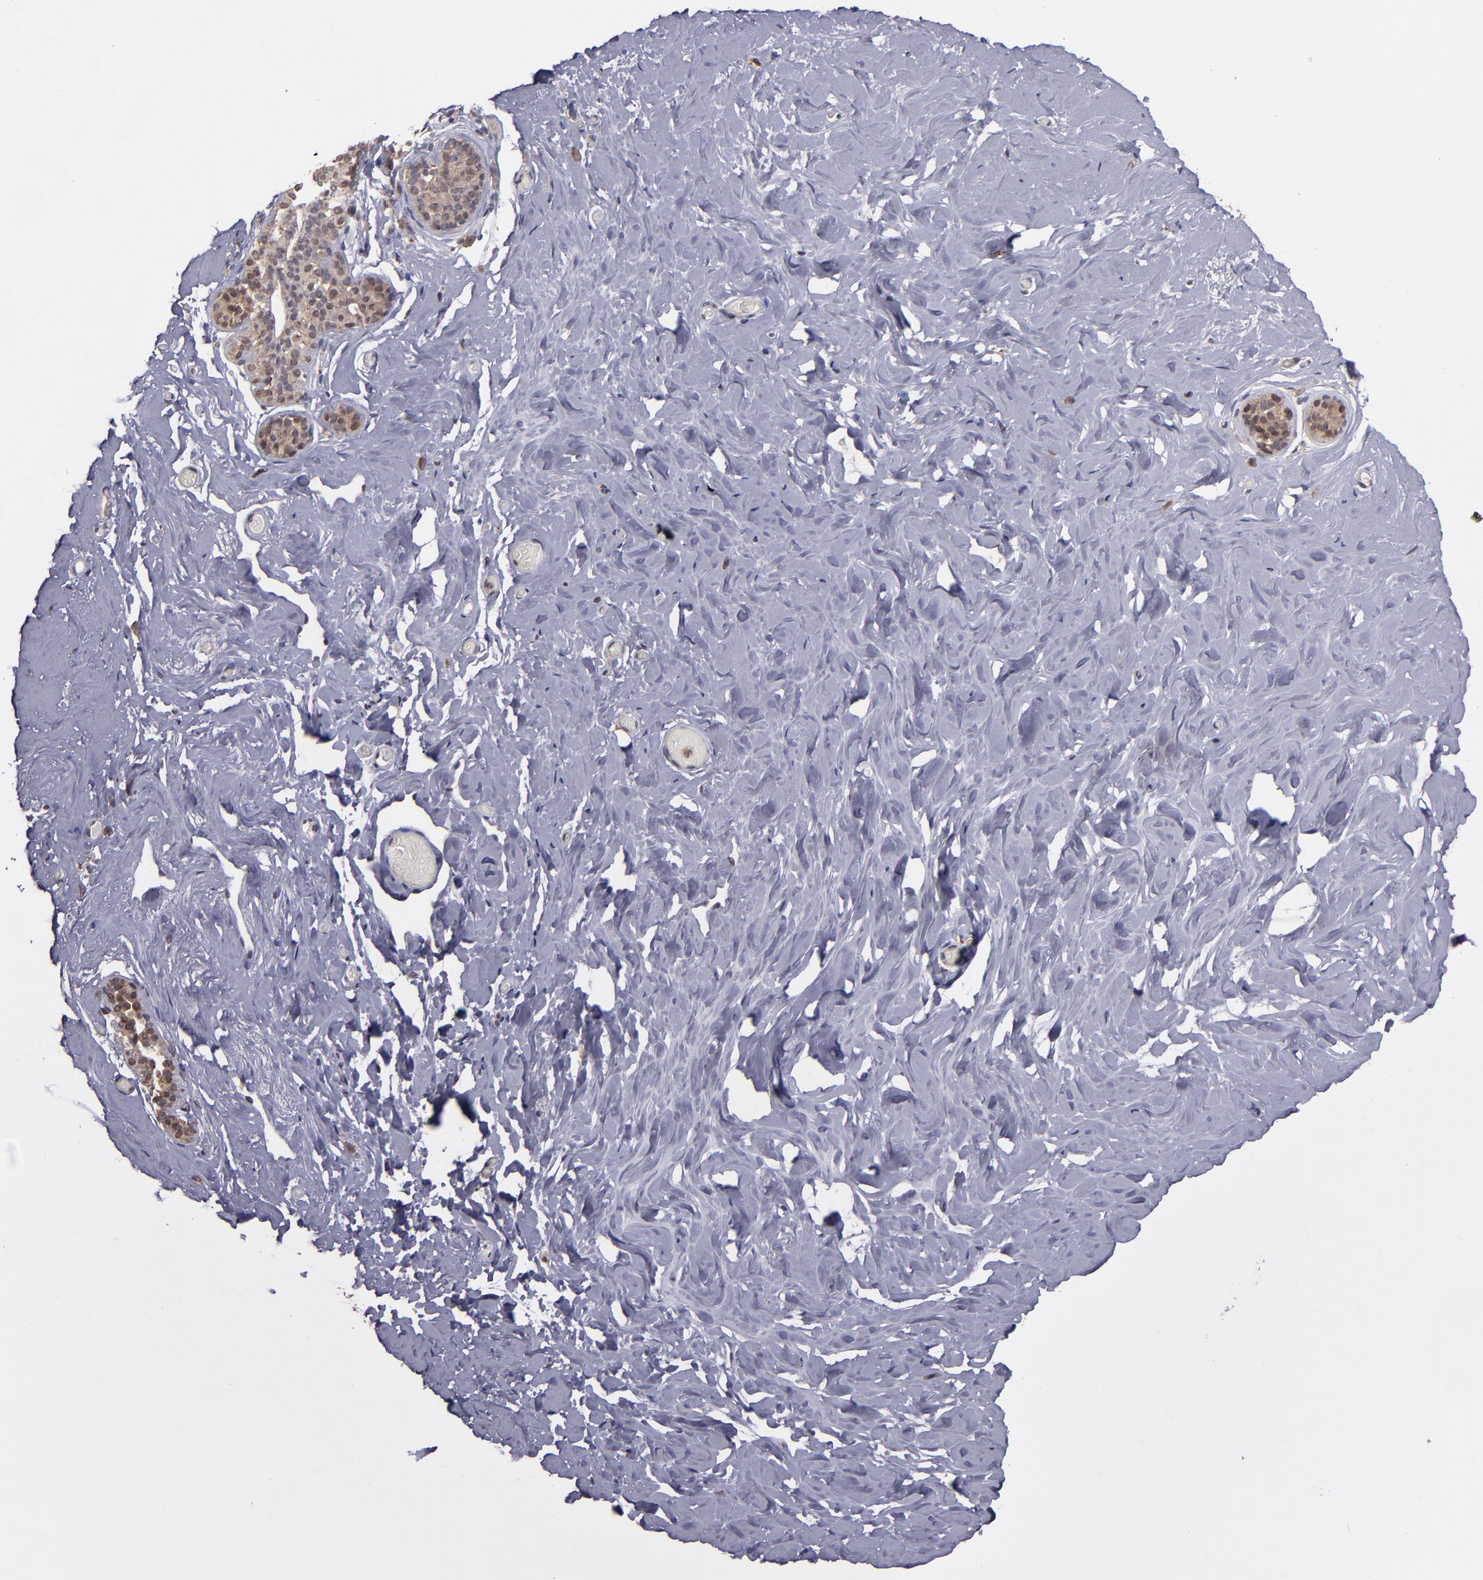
{"staining": {"intensity": "negative", "quantity": "none", "location": "none"}, "tissue": "breast", "cell_type": "Adipocytes", "image_type": "normal", "snomed": [{"axis": "morphology", "description": "Normal tissue, NOS"}, {"axis": "topography", "description": "Breast"}], "caption": "DAB immunohistochemical staining of unremarkable breast reveals no significant expression in adipocytes. (Brightfield microscopy of DAB (3,3'-diaminobenzidine) IHC at high magnification).", "gene": "SIPA1L1", "patient": {"sex": "female", "age": 75}}